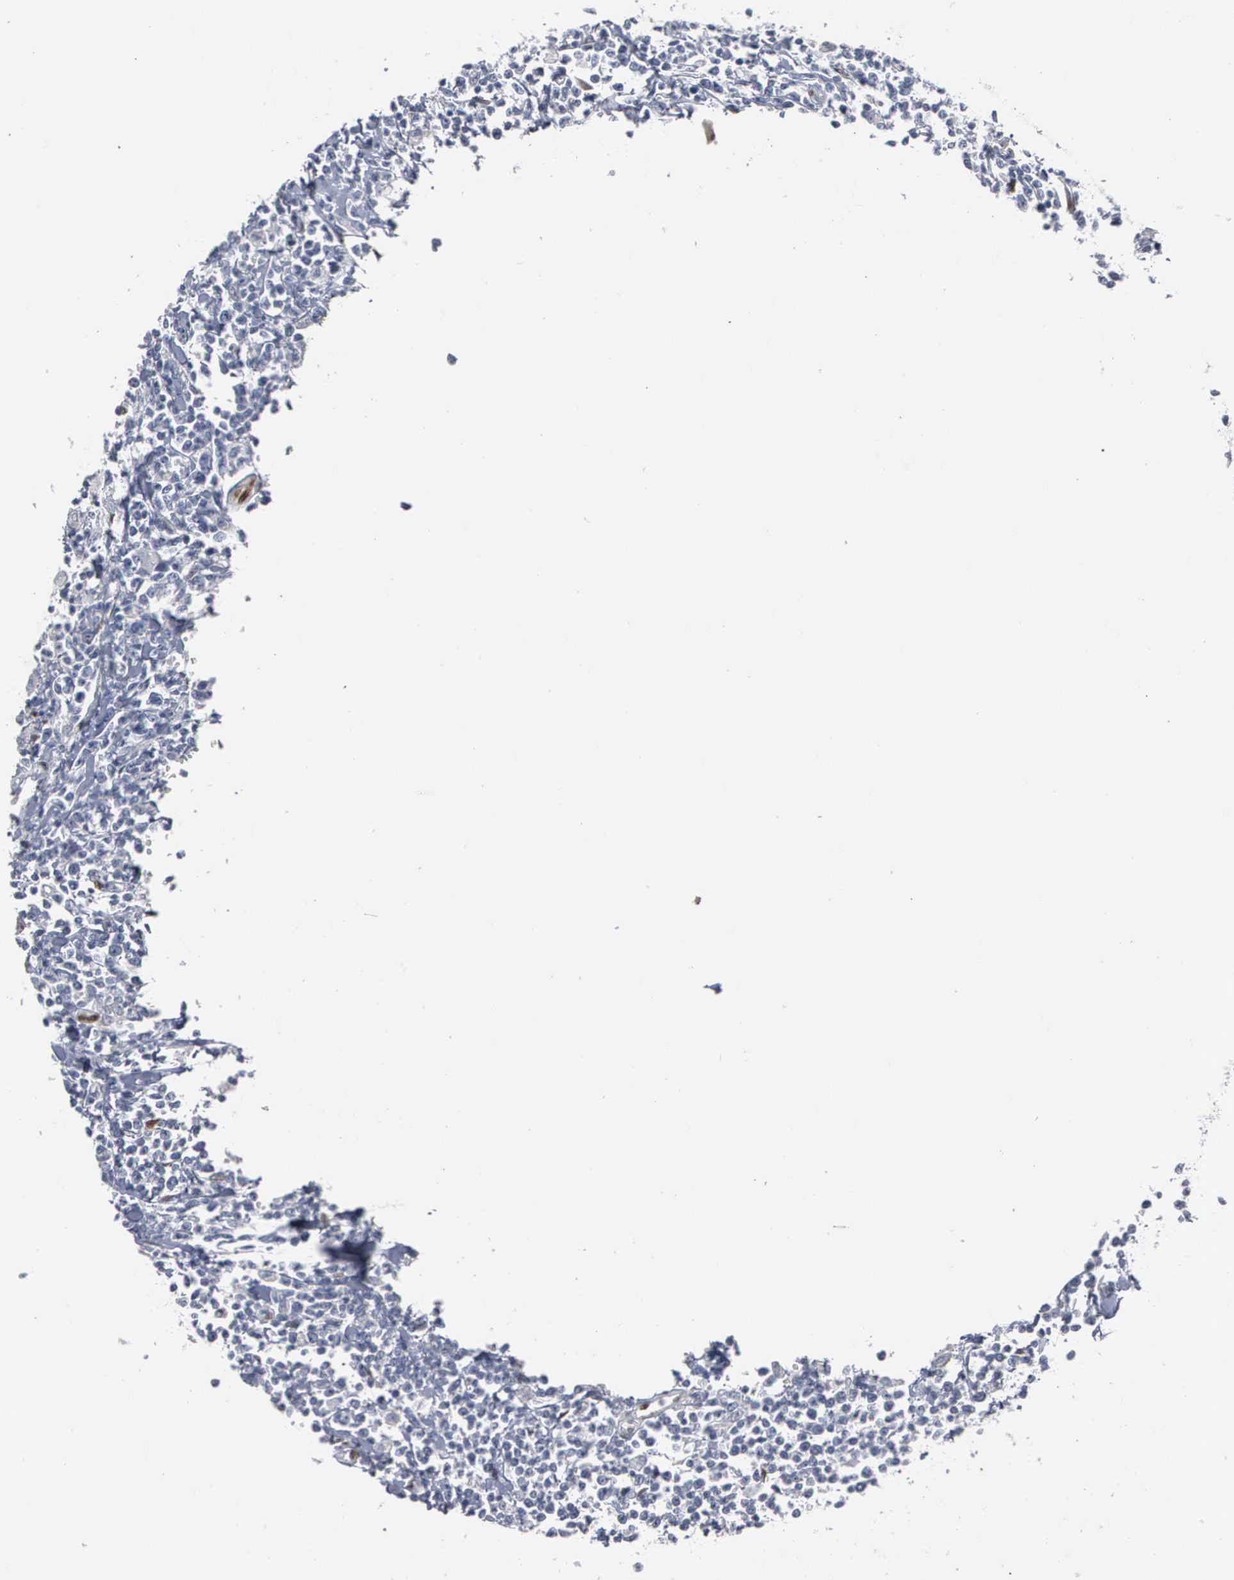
{"staining": {"intensity": "negative", "quantity": "none", "location": "none"}, "tissue": "lymphoma", "cell_type": "Tumor cells", "image_type": "cancer", "snomed": [{"axis": "morphology", "description": "Malignant lymphoma, non-Hodgkin's type, High grade"}, {"axis": "topography", "description": "Colon"}], "caption": "Tumor cells show no significant expression in lymphoma.", "gene": "FGF2", "patient": {"sex": "male", "age": 82}}